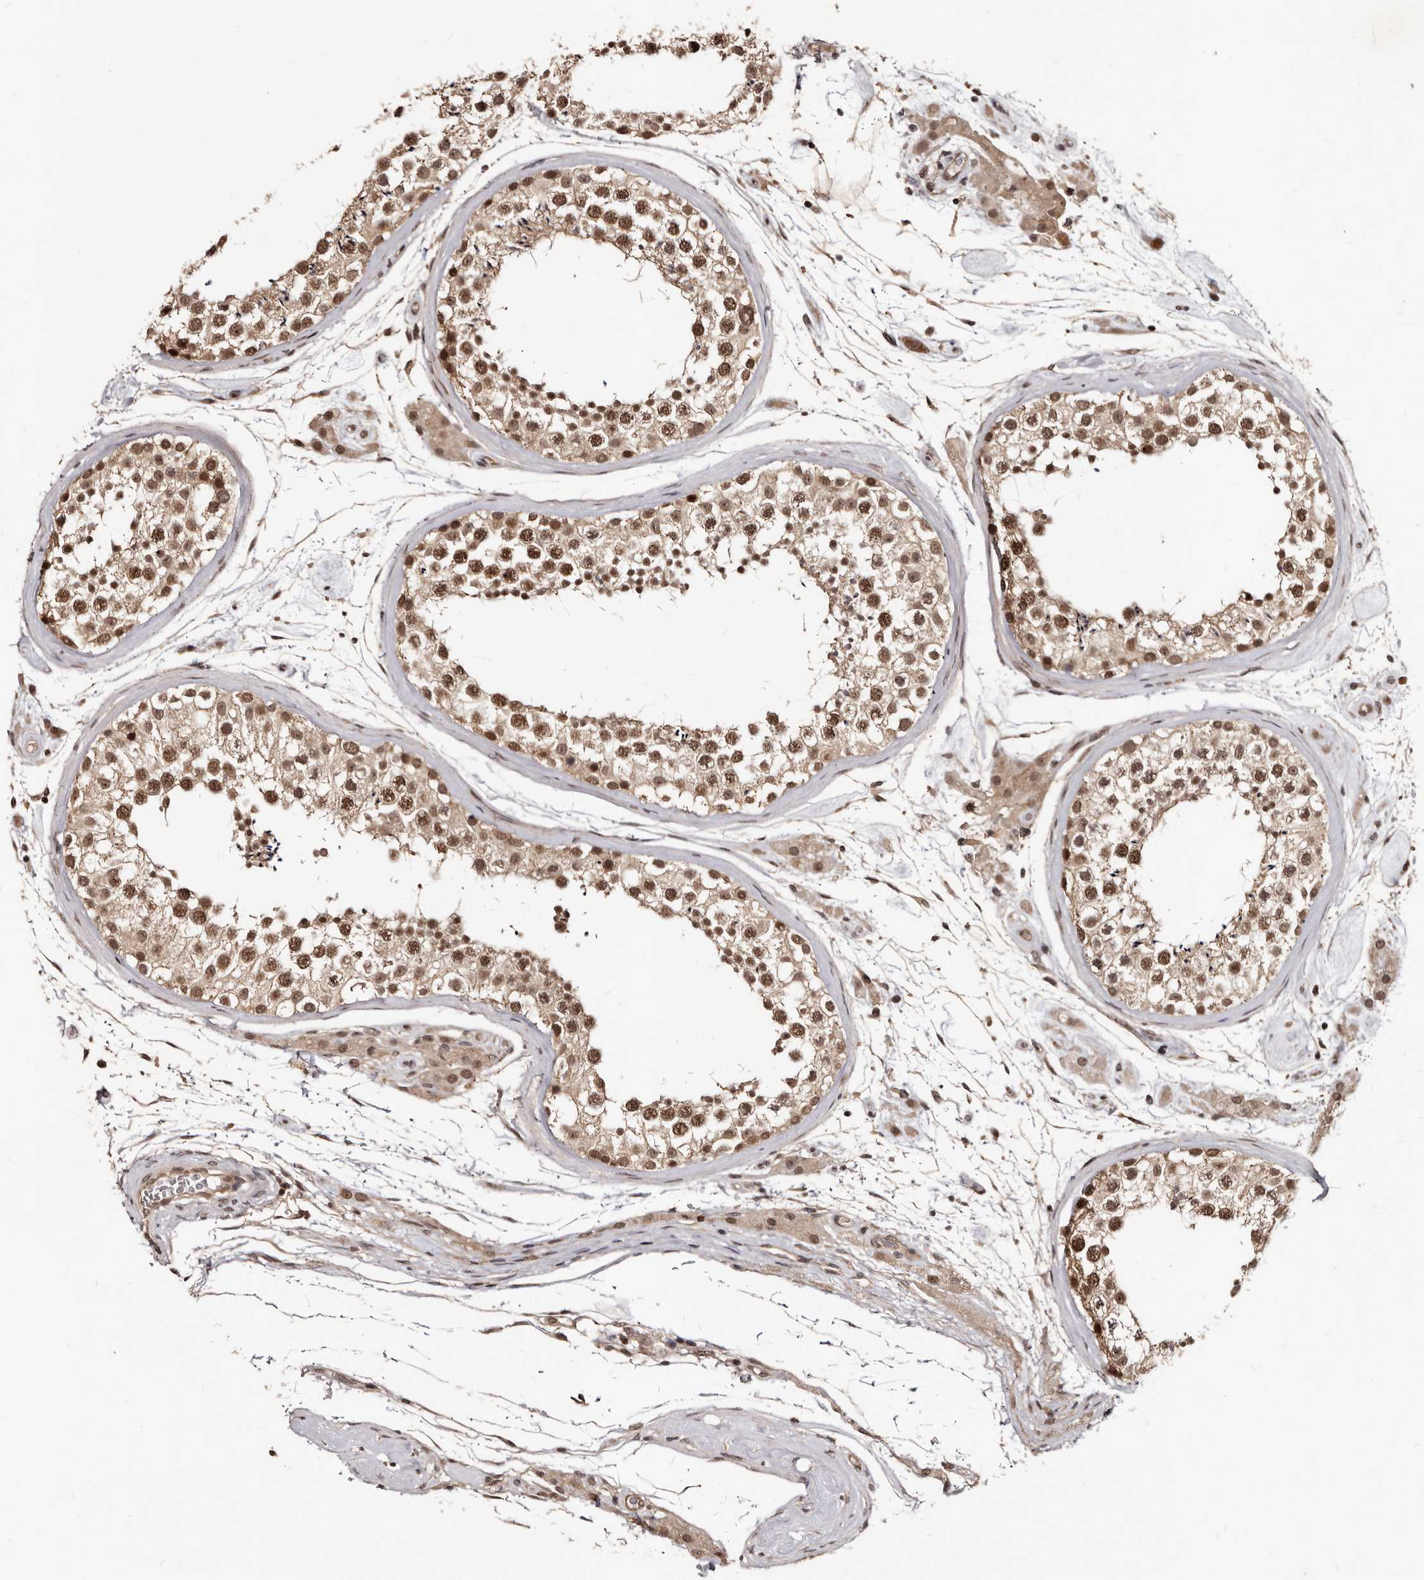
{"staining": {"intensity": "moderate", "quantity": ">75%", "location": "nuclear"}, "tissue": "testis", "cell_type": "Cells in seminiferous ducts", "image_type": "normal", "snomed": [{"axis": "morphology", "description": "Normal tissue, NOS"}, {"axis": "topography", "description": "Testis"}], "caption": "Immunohistochemical staining of unremarkable testis displays medium levels of moderate nuclear expression in approximately >75% of cells in seminiferous ducts.", "gene": "TBC1D22B", "patient": {"sex": "male", "age": 46}}